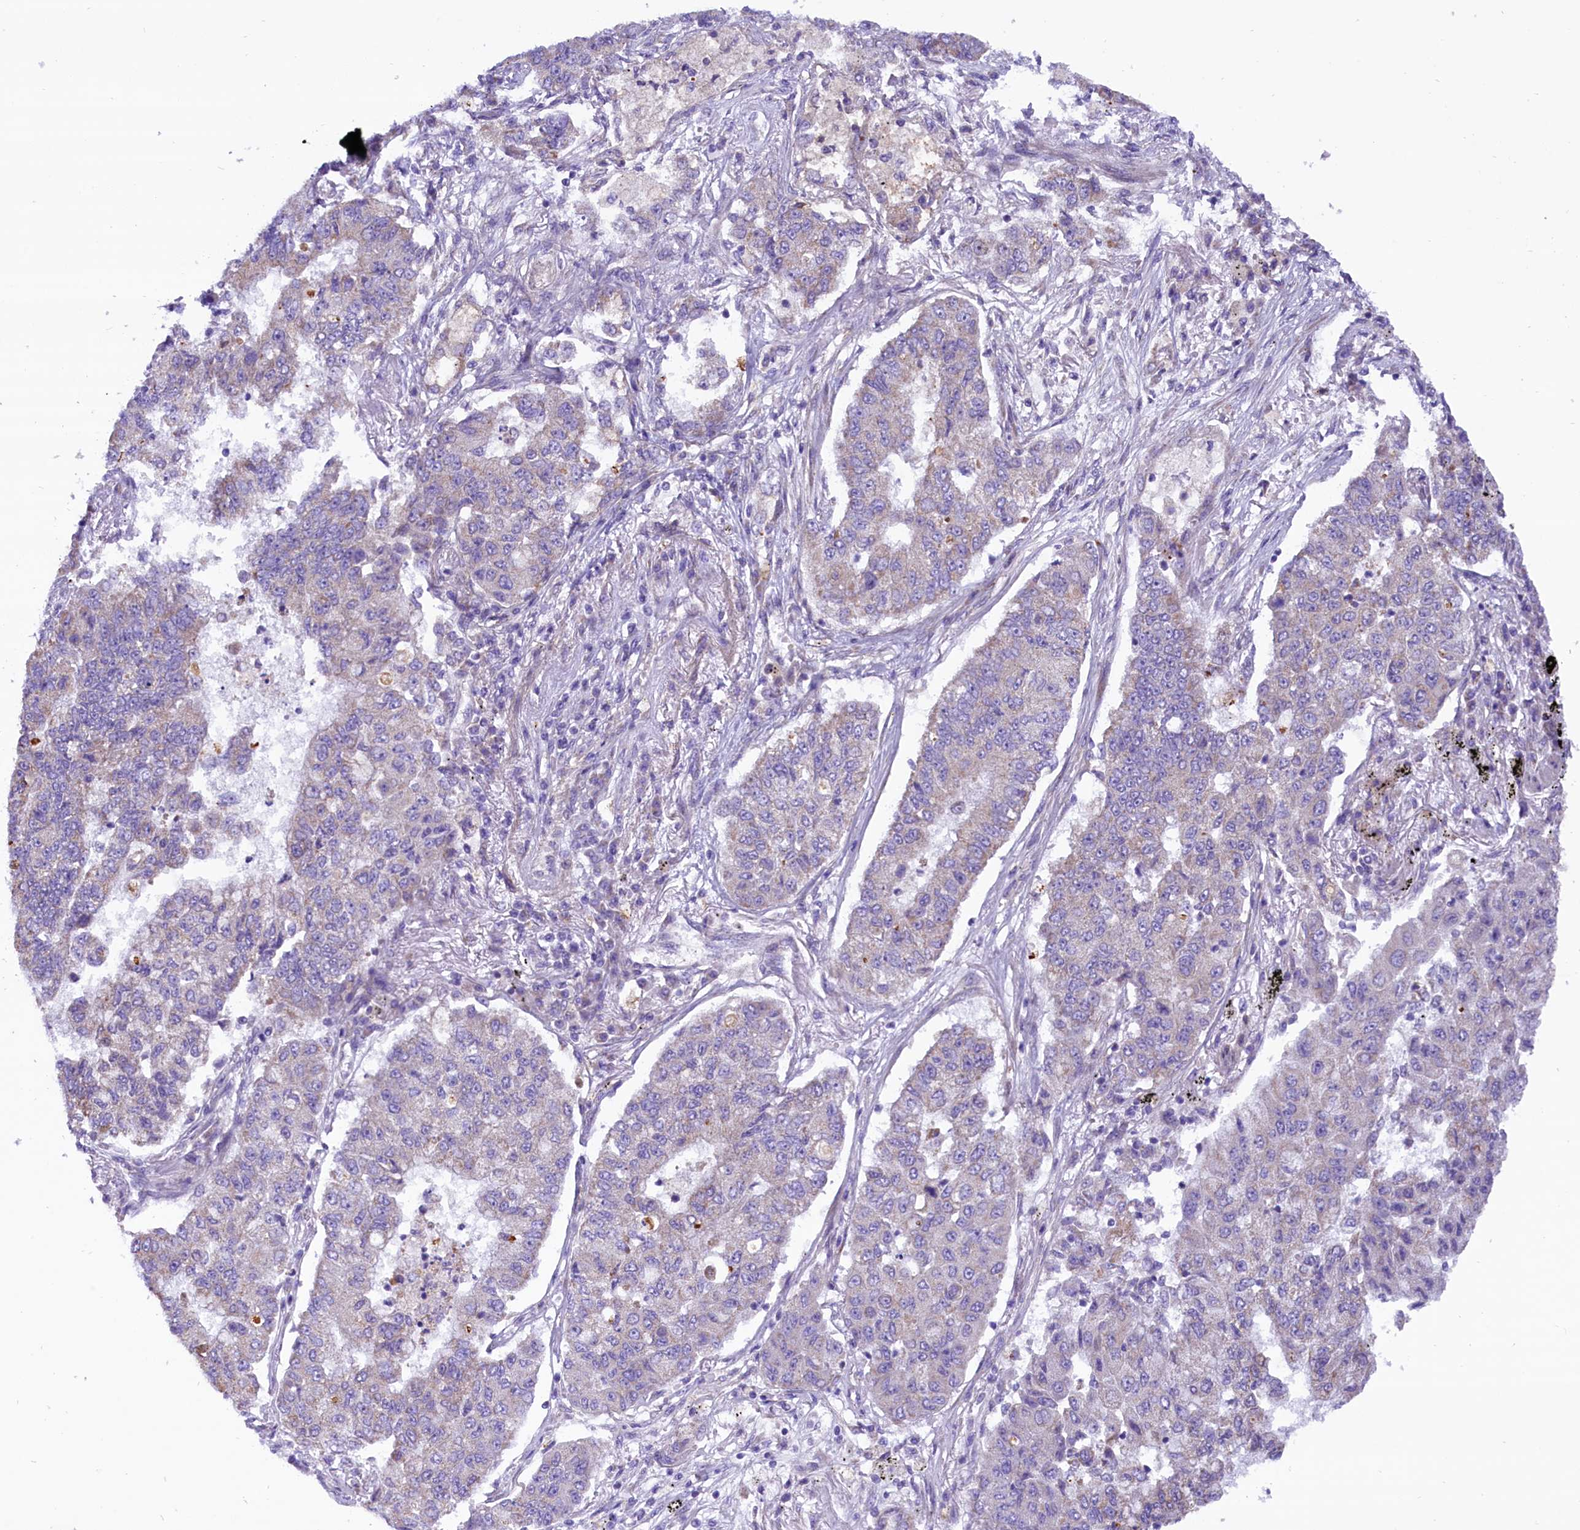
{"staining": {"intensity": "negative", "quantity": "none", "location": "none"}, "tissue": "lung cancer", "cell_type": "Tumor cells", "image_type": "cancer", "snomed": [{"axis": "morphology", "description": "Squamous cell carcinoma, NOS"}, {"axis": "topography", "description": "Lung"}], "caption": "Human squamous cell carcinoma (lung) stained for a protein using IHC exhibits no staining in tumor cells.", "gene": "PTPRU", "patient": {"sex": "male", "age": 74}}